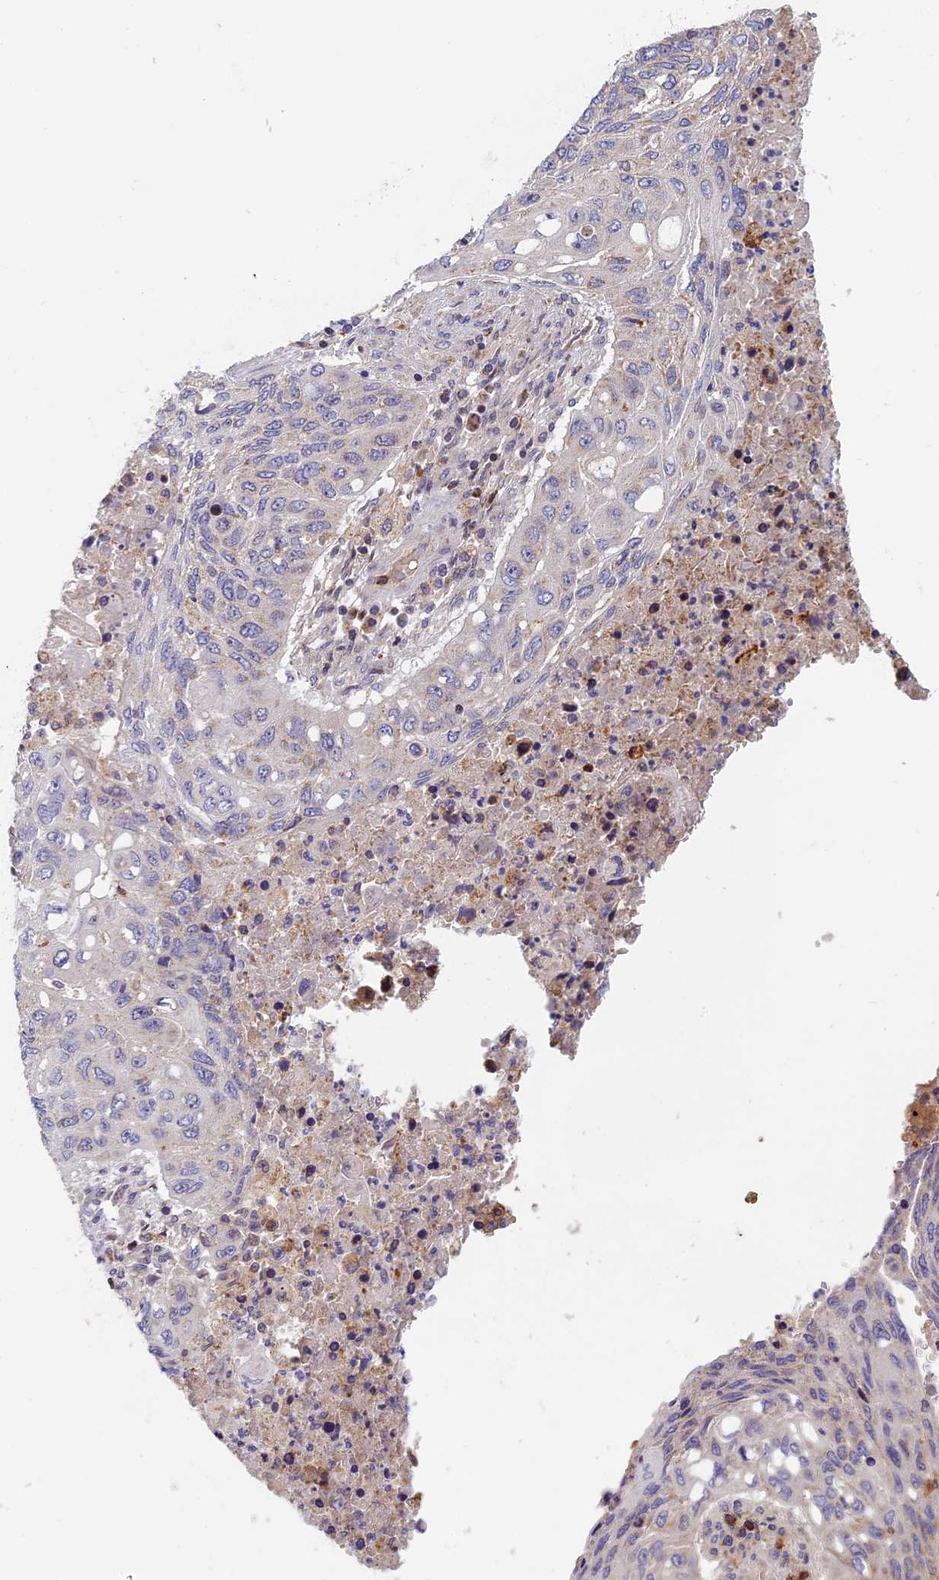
{"staining": {"intensity": "negative", "quantity": "none", "location": "none"}, "tissue": "lung cancer", "cell_type": "Tumor cells", "image_type": "cancer", "snomed": [{"axis": "morphology", "description": "Squamous cell carcinoma, NOS"}, {"axis": "topography", "description": "Lung"}], "caption": "Immunohistochemical staining of human squamous cell carcinoma (lung) shows no significant positivity in tumor cells.", "gene": "EDAR", "patient": {"sex": "female", "age": 63}}